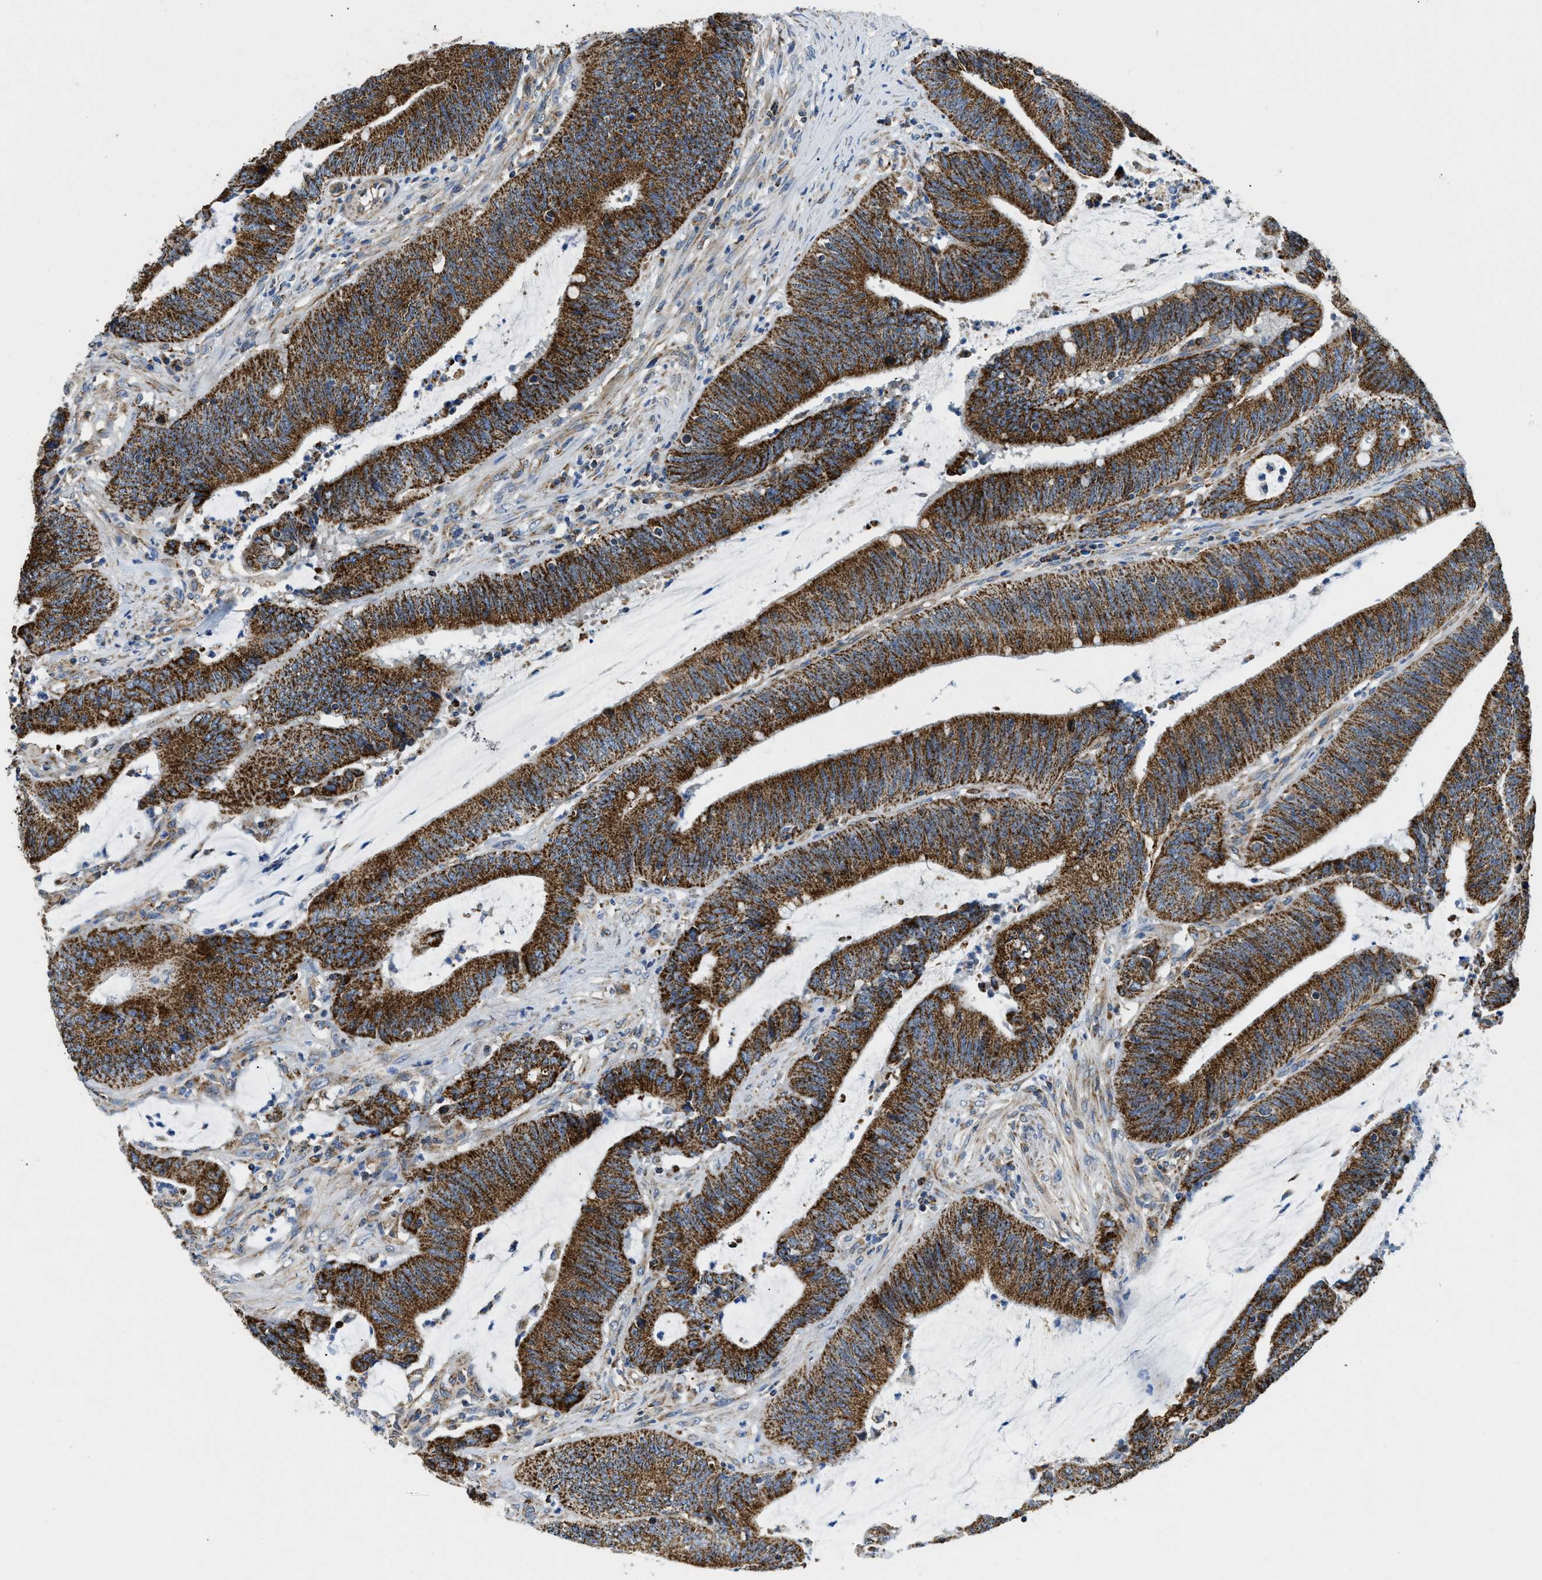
{"staining": {"intensity": "strong", "quantity": ">75%", "location": "cytoplasmic/membranous"}, "tissue": "colorectal cancer", "cell_type": "Tumor cells", "image_type": "cancer", "snomed": [{"axis": "morphology", "description": "Normal tissue, NOS"}, {"axis": "morphology", "description": "Adenocarcinoma, NOS"}, {"axis": "topography", "description": "Rectum"}], "caption": "This is a photomicrograph of IHC staining of colorectal cancer (adenocarcinoma), which shows strong positivity in the cytoplasmic/membranous of tumor cells.", "gene": "STK33", "patient": {"sex": "female", "age": 66}}